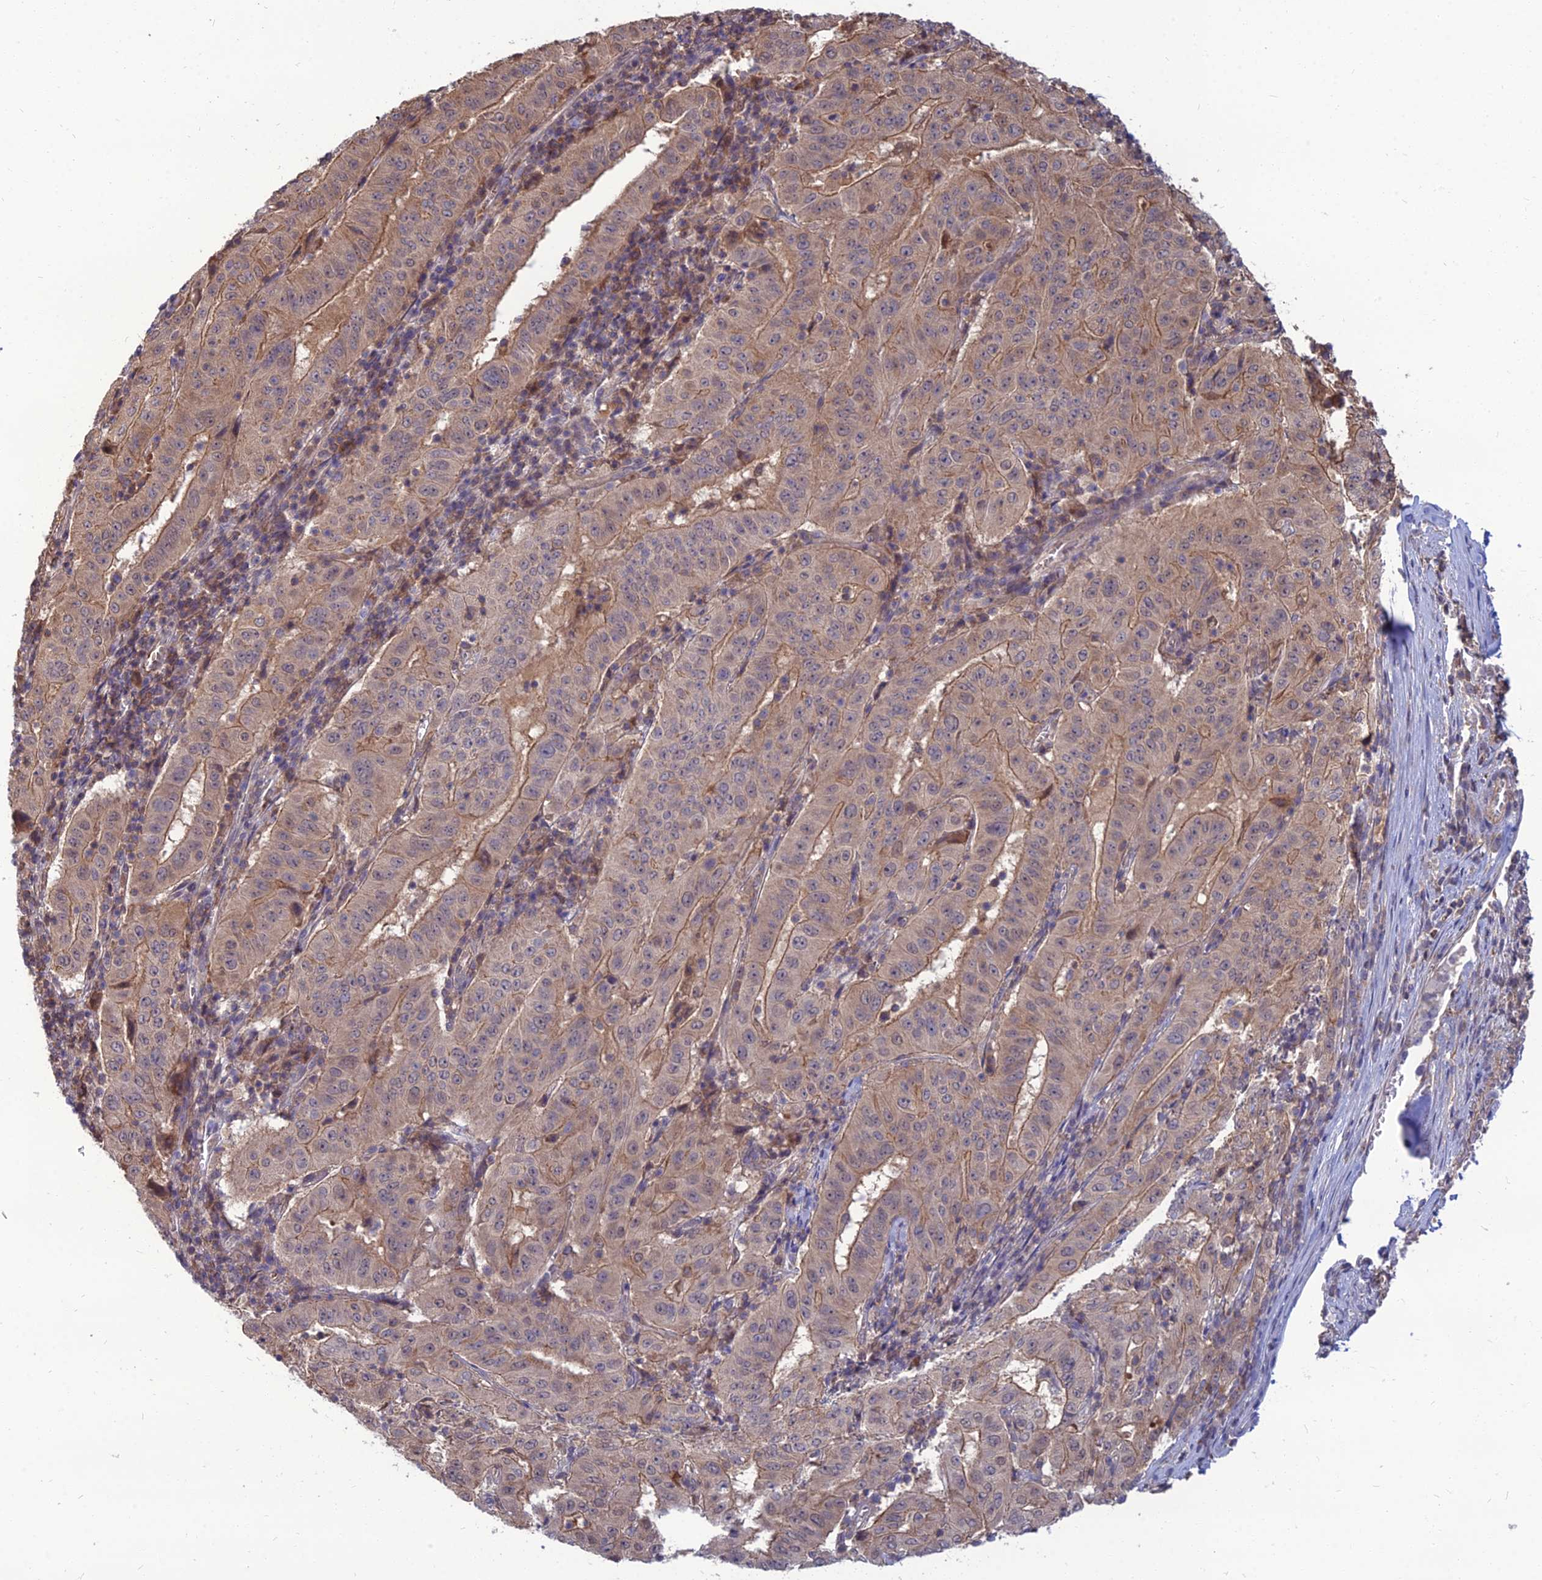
{"staining": {"intensity": "moderate", "quantity": ">75%", "location": "cytoplasmic/membranous"}, "tissue": "pancreatic cancer", "cell_type": "Tumor cells", "image_type": "cancer", "snomed": [{"axis": "morphology", "description": "Adenocarcinoma, NOS"}, {"axis": "topography", "description": "Pancreas"}], "caption": "The immunohistochemical stain highlights moderate cytoplasmic/membranous positivity in tumor cells of adenocarcinoma (pancreatic) tissue.", "gene": "OPA3", "patient": {"sex": "male", "age": 63}}